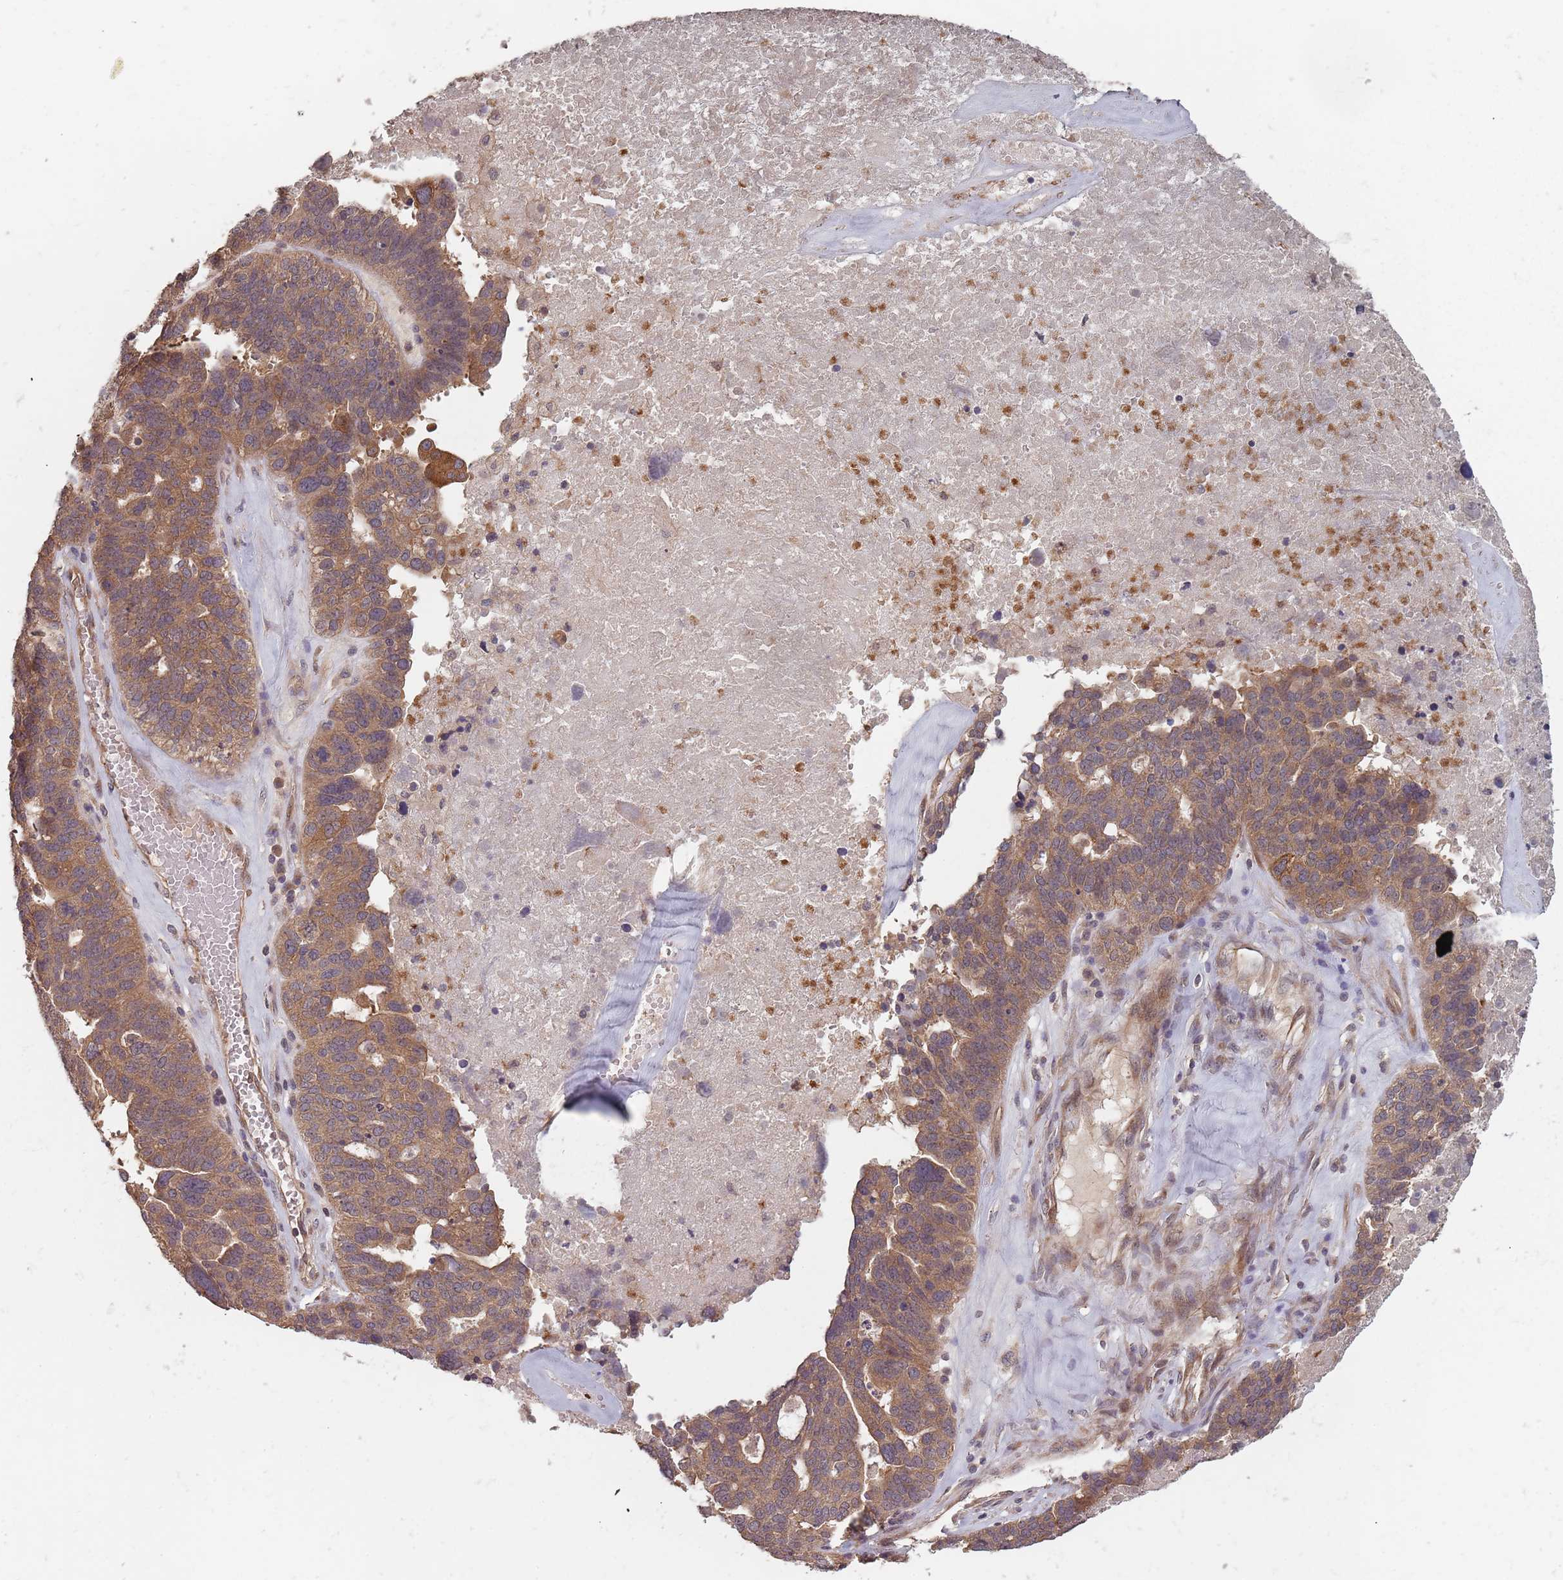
{"staining": {"intensity": "moderate", "quantity": ">75%", "location": "cytoplasmic/membranous"}, "tissue": "ovarian cancer", "cell_type": "Tumor cells", "image_type": "cancer", "snomed": [{"axis": "morphology", "description": "Cystadenocarcinoma, serous, NOS"}, {"axis": "topography", "description": "Ovary"}], "caption": "This micrograph exhibits immunohistochemistry staining of human serous cystadenocarcinoma (ovarian), with medium moderate cytoplasmic/membranous staining in approximately >75% of tumor cells.", "gene": "C3orf14", "patient": {"sex": "female", "age": 59}}